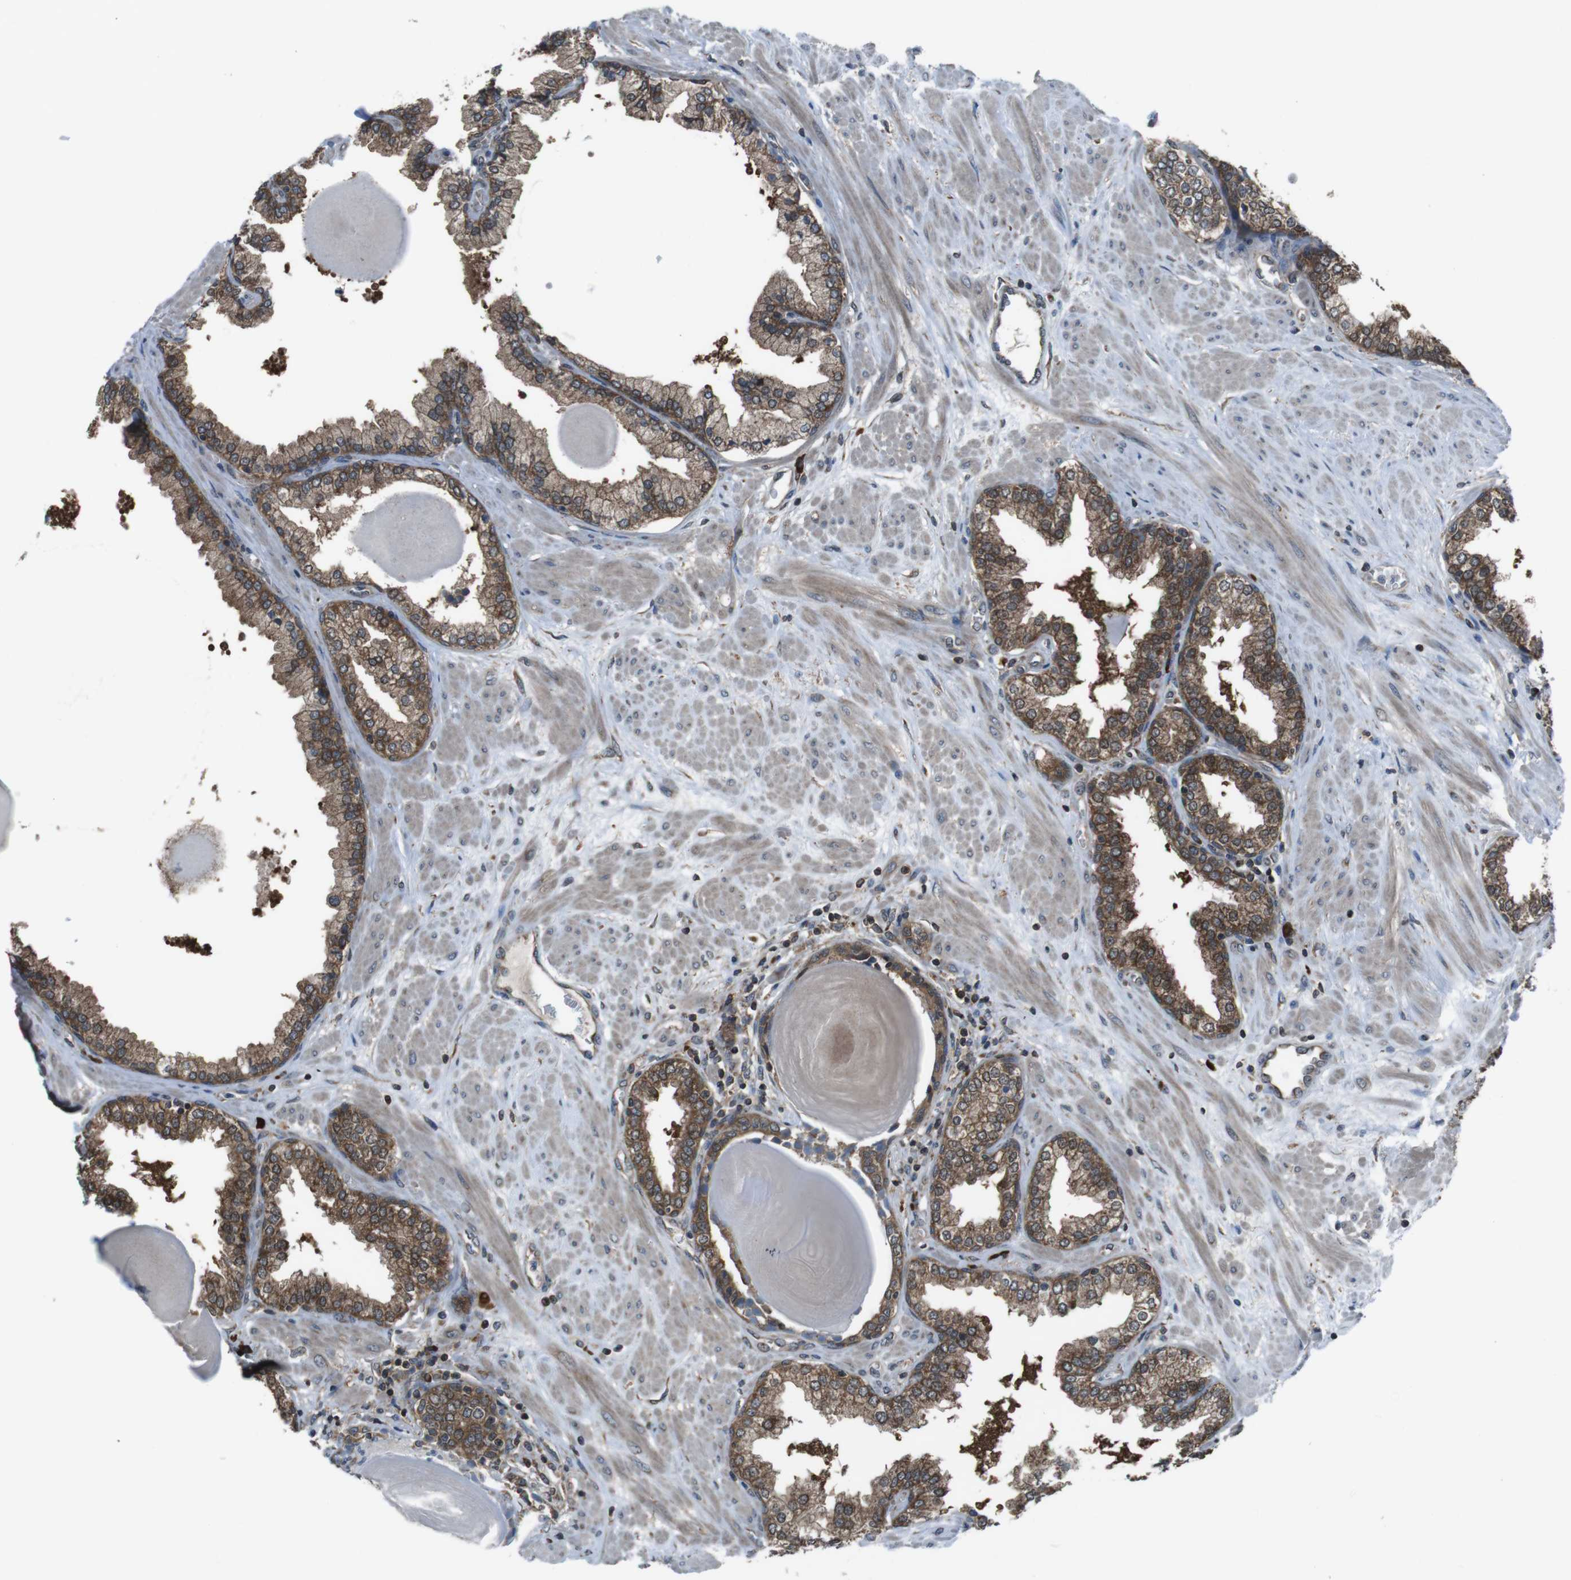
{"staining": {"intensity": "moderate", "quantity": ">75%", "location": "cytoplasmic/membranous"}, "tissue": "prostate", "cell_type": "Glandular cells", "image_type": "normal", "snomed": [{"axis": "morphology", "description": "Normal tissue, NOS"}, {"axis": "topography", "description": "Prostate"}], "caption": "High-magnification brightfield microscopy of normal prostate stained with DAB (3,3'-diaminobenzidine) (brown) and counterstained with hematoxylin (blue). glandular cells exhibit moderate cytoplasmic/membranous expression is appreciated in approximately>75% of cells.", "gene": "SSR3", "patient": {"sex": "male", "age": 51}}